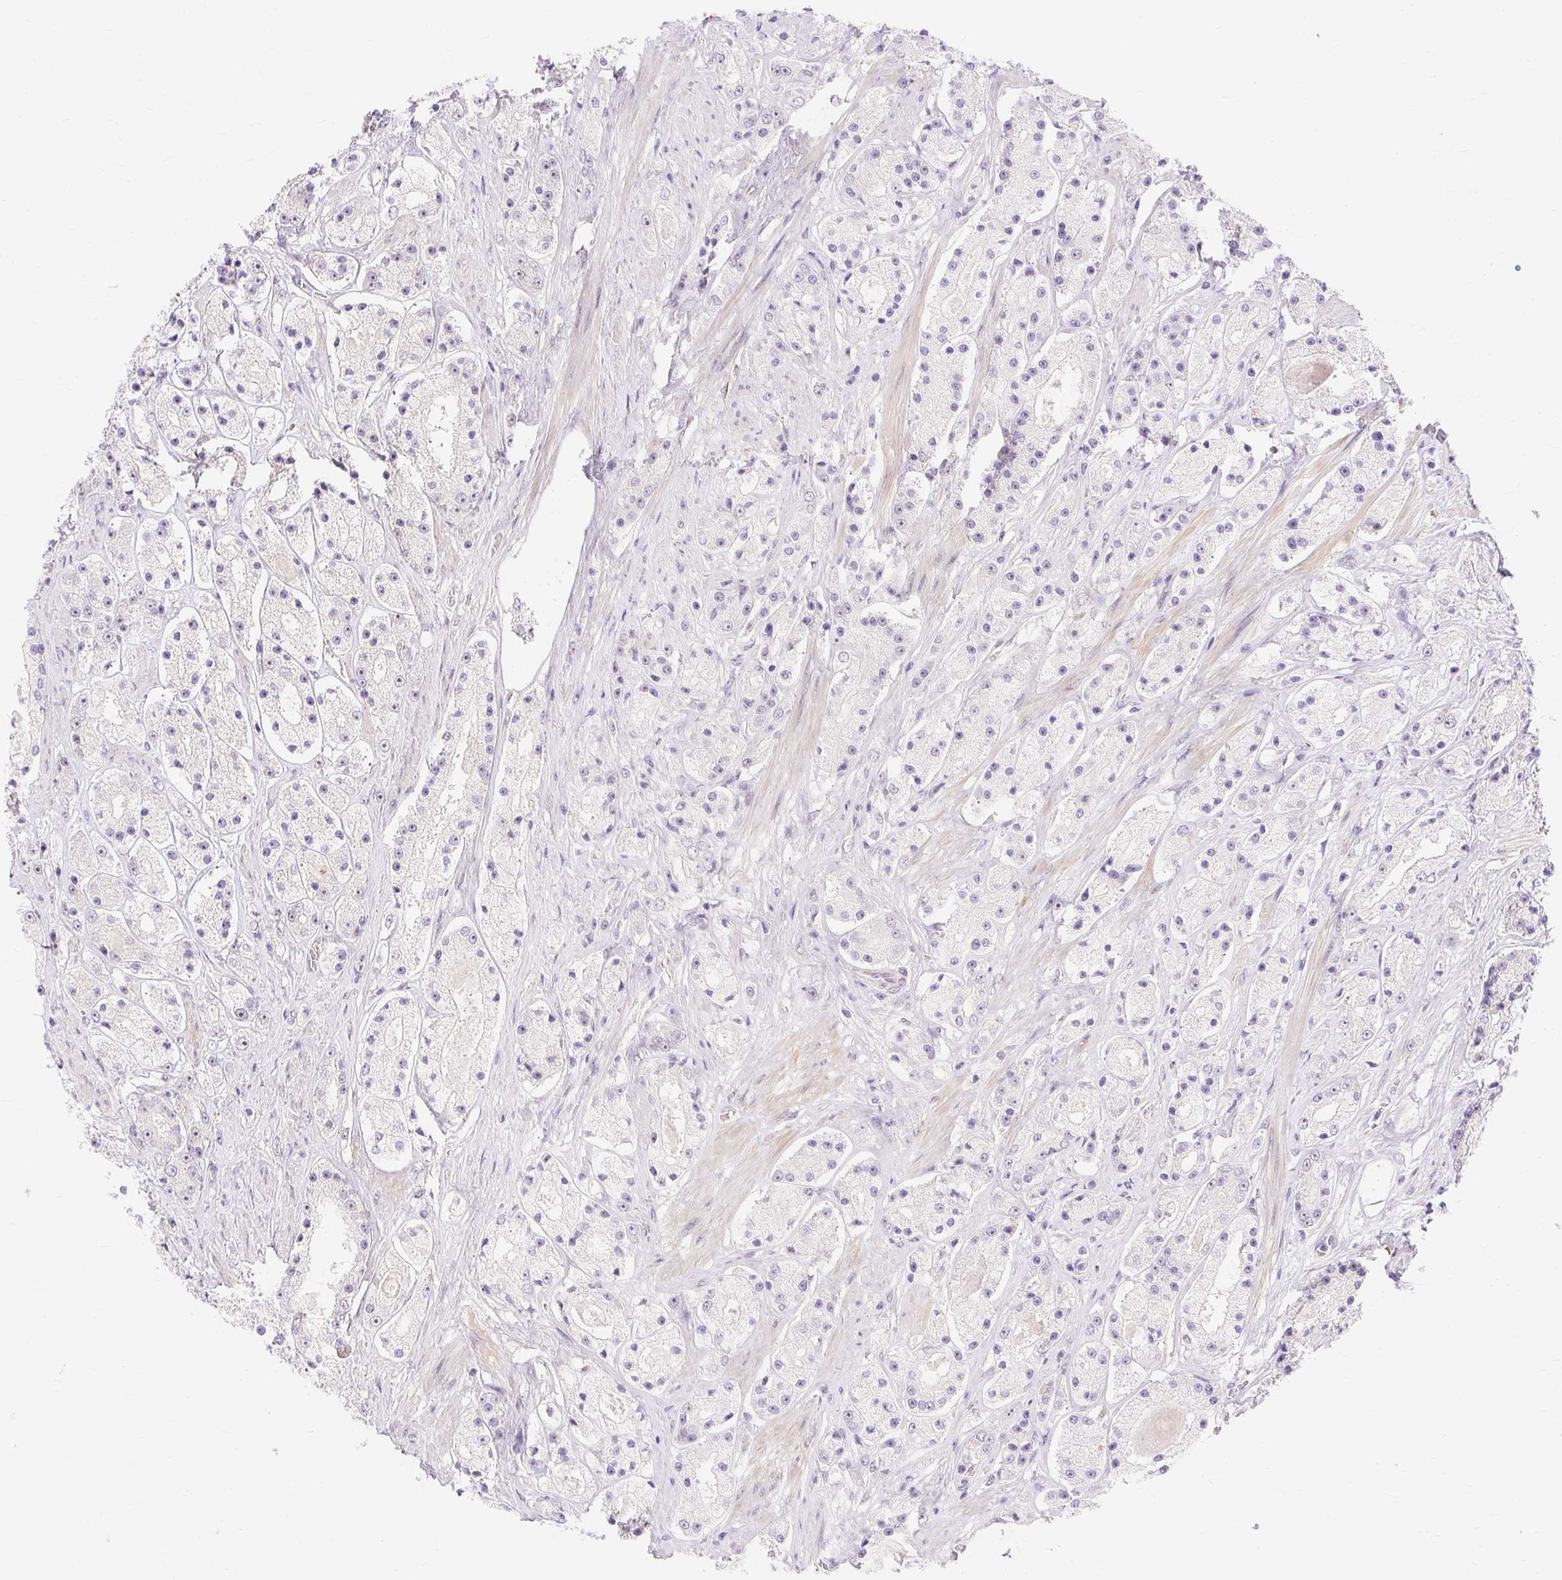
{"staining": {"intensity": "negative", "quantity": "none", "location": "none"}, "tissue": "prostate cancer", "cell_type": "Tumor cells", "image_type": "cancer", "snomed": [{"axis": "morphology", "description": "Adenocarcinoma, High grade"}, {"axis": "topography", "description": "Prostate"}], "caption": "This is an immunohistochemistry image of human prostate adenocarcinoma (high-grade). There is no staining in tumor cells.", "gene": "OBP2A", "patient": {"sex": "male", "age": 67}}